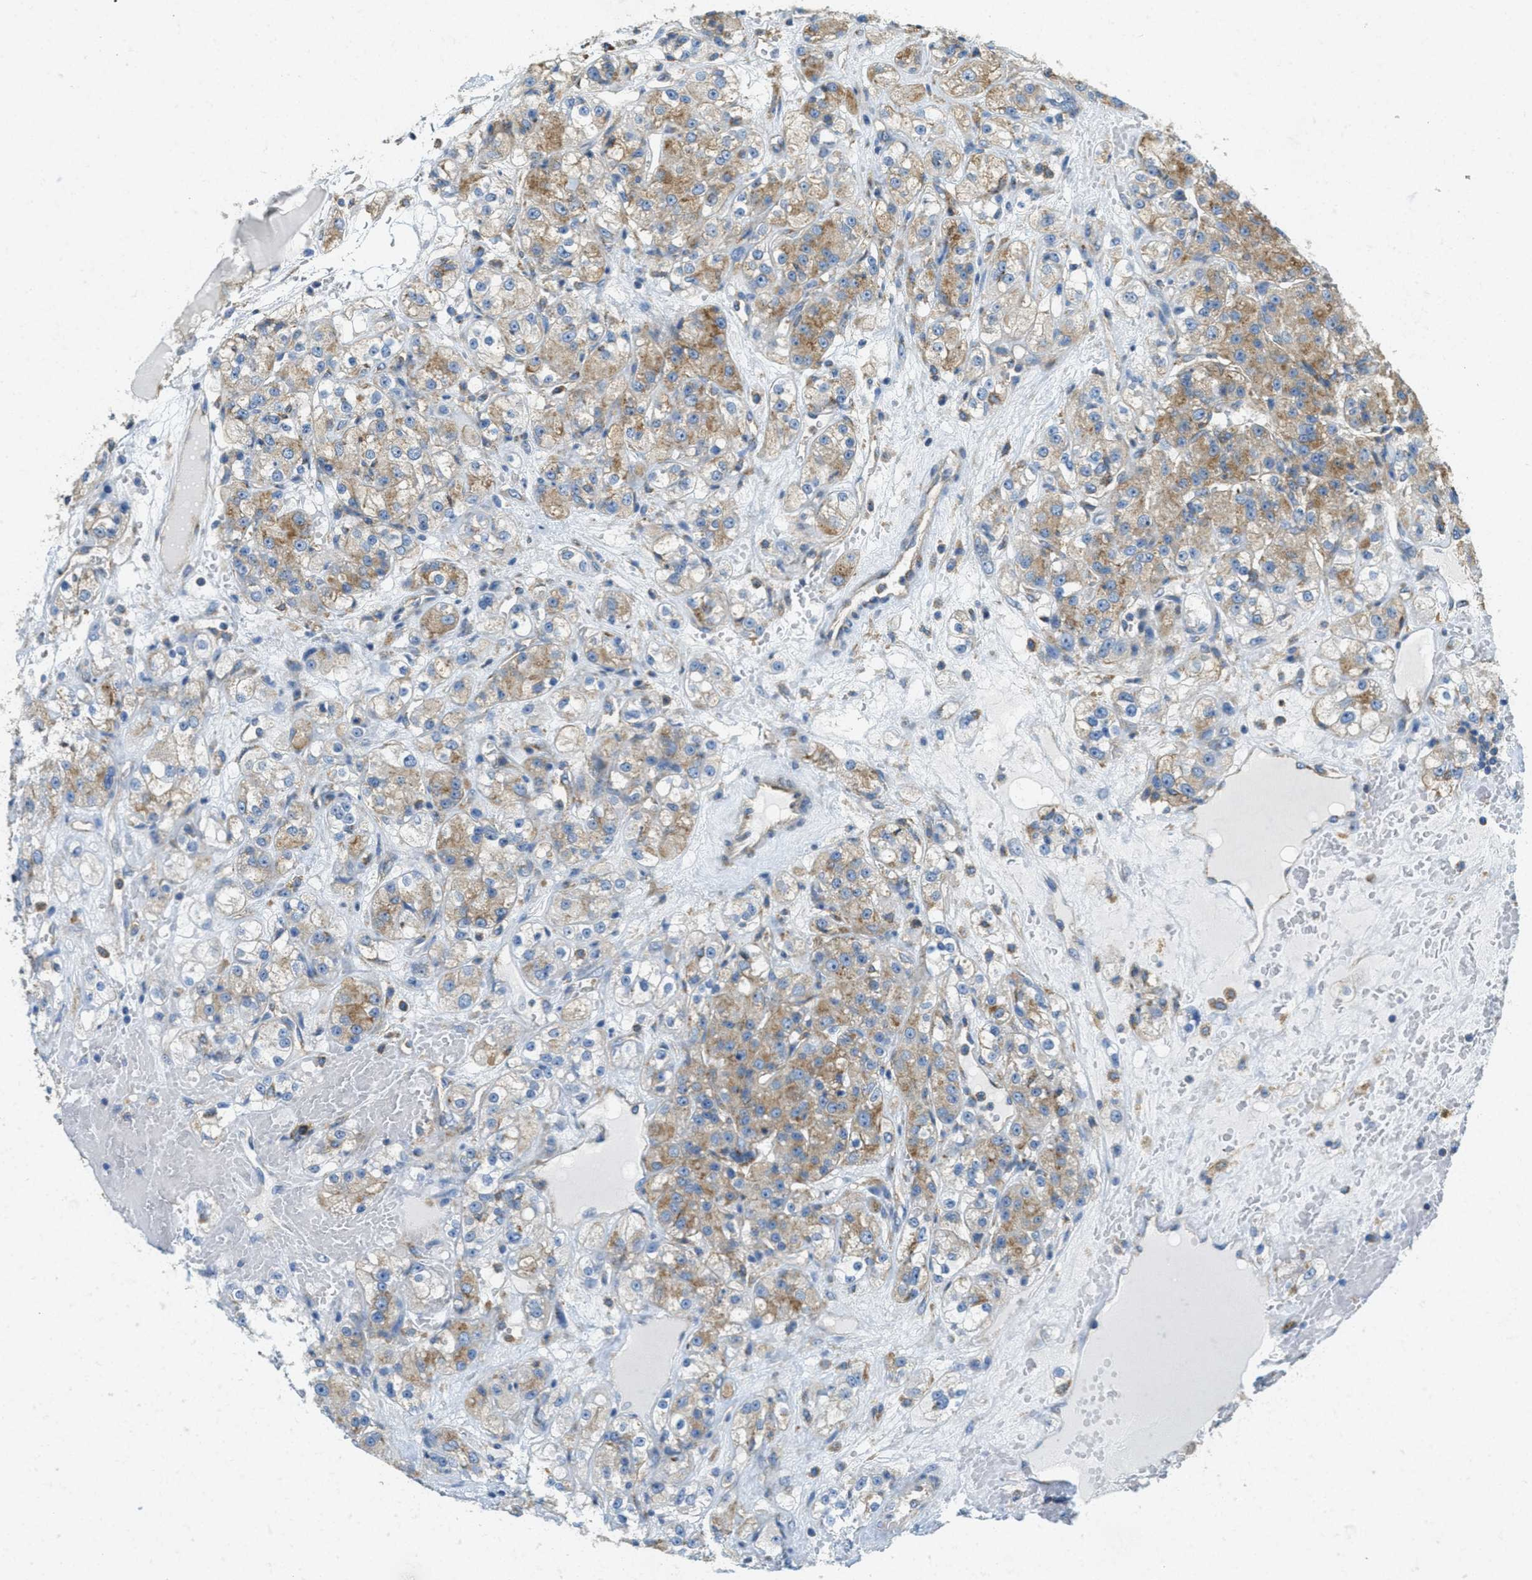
{"staining": {"intensity": "weak", "quantity": "25%-75%", "location": "cytoplasmic/membranous"}, "tissue": "renal cancer", "cell_type": "Tumor cells", "image_type": "cancer", "snomed": [{"axis": "morphology", "description": "Normal tissue, NOS"}, {"axis": "morphology", "description": "Adenocarcinoma, NOS"}, {"axis": "topography", "description": "Kidney"}], "caption": "Immunohistochemistry (IHC) histopathology image of neoplastic tissue: renal adenocarcinoma stained using immunohistochemistry (IHC) displays low levels of weak protein expression localized specifically in the cytoplasmic/membranous of tumor cells, appearing as a cytoplasmic/membranous brown color.", "gene": "AP2B1", "patient": {"sex": "male", "age": 61}}